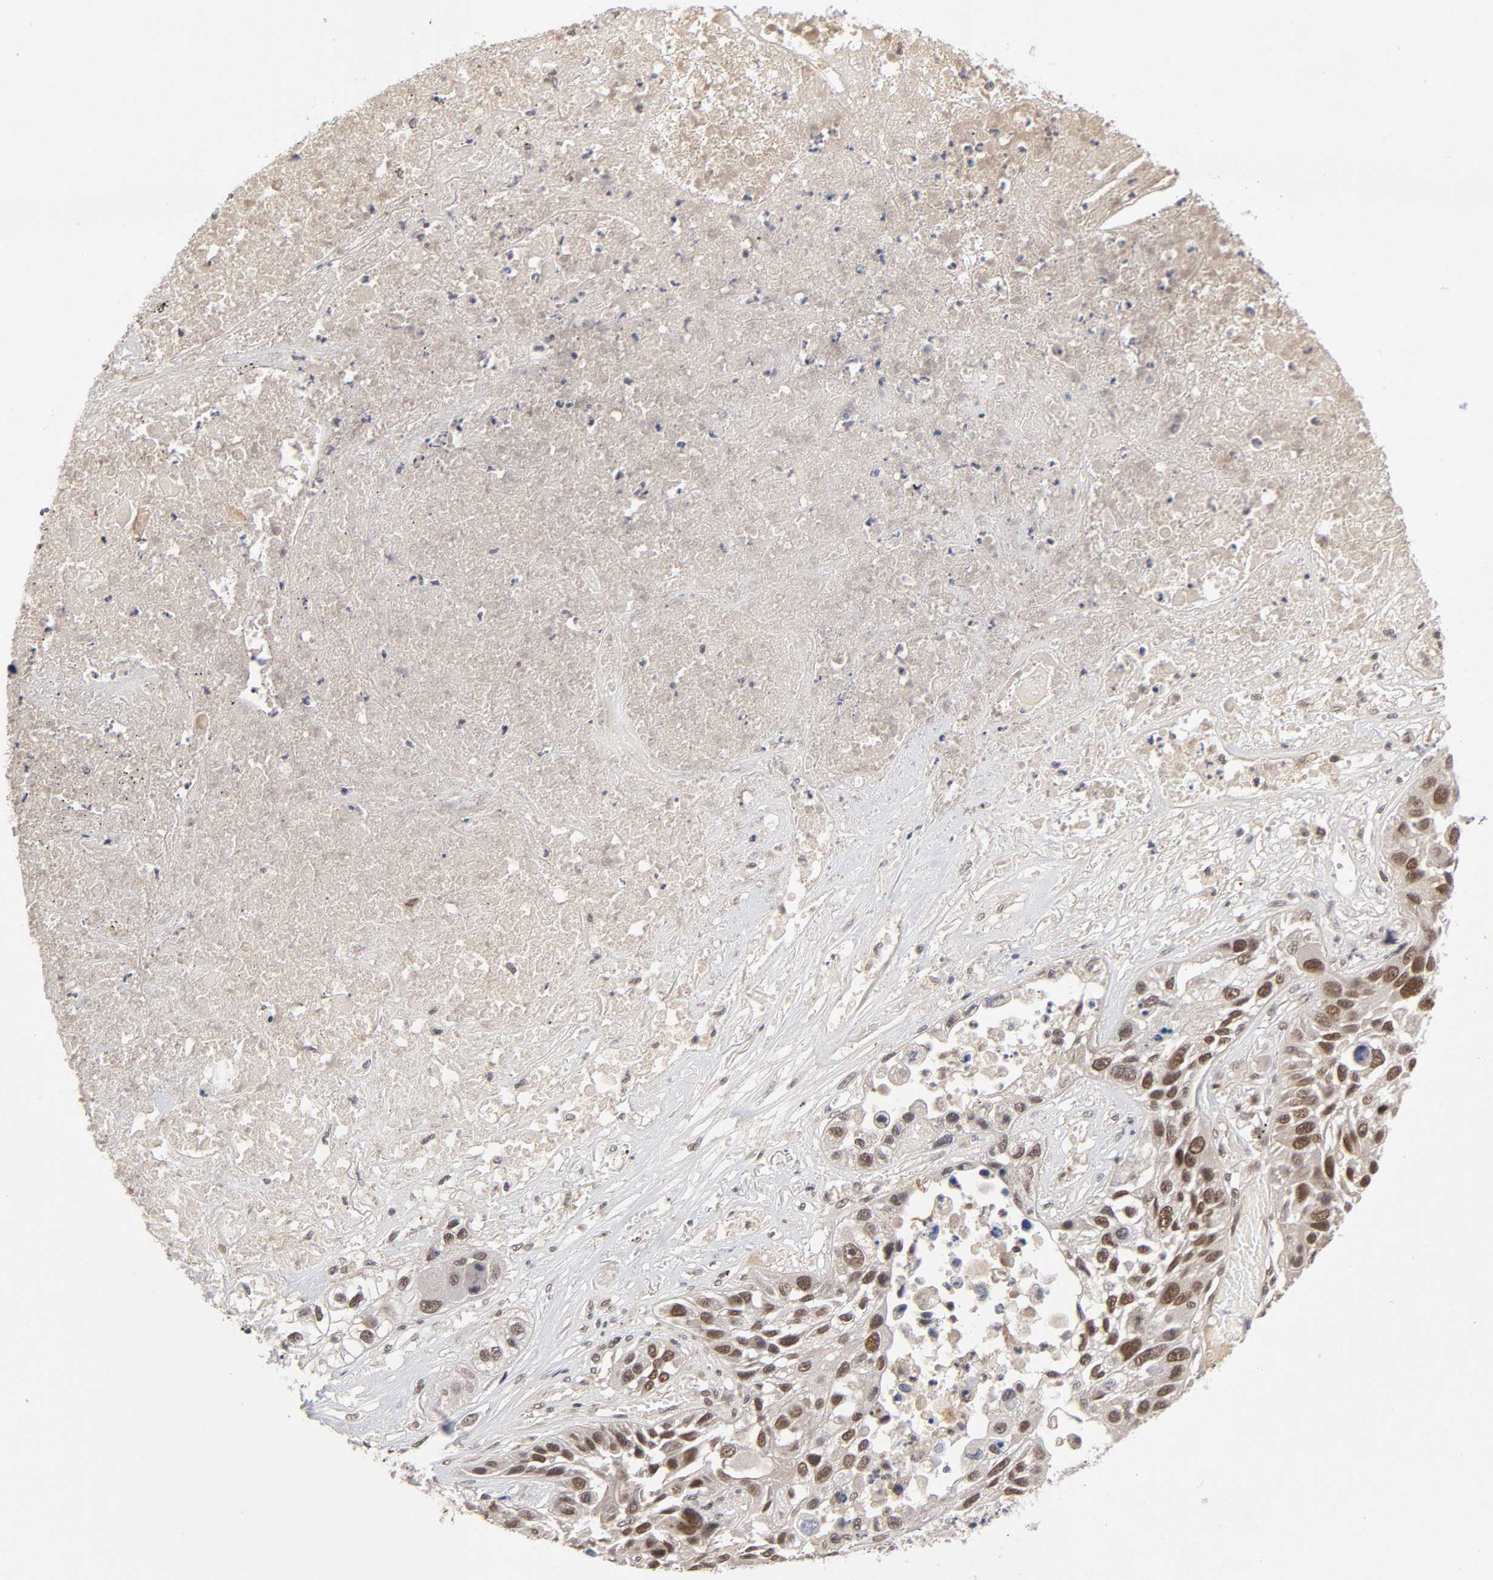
{"staining": {"intensity": "strong", "quantity": ">75%", "location": "nuclear"}, "tissue": "lung cancer", "cell_type": "Tumor cells", "image_type": "cancer", "snomed": [{"axis": "morphology", "description": "Squamous cell carcinoma, NOS"}, {"axis": "topography", "description": "Lung"}], "caption": "Approximately >75% of tumor cells in squamous cell carcinoma (lung) display strong nuclear protein staining as visualized by brown immunohistochemical staining.", "gene": "EP300", "patient": {"sex": "male", "age": 71}}